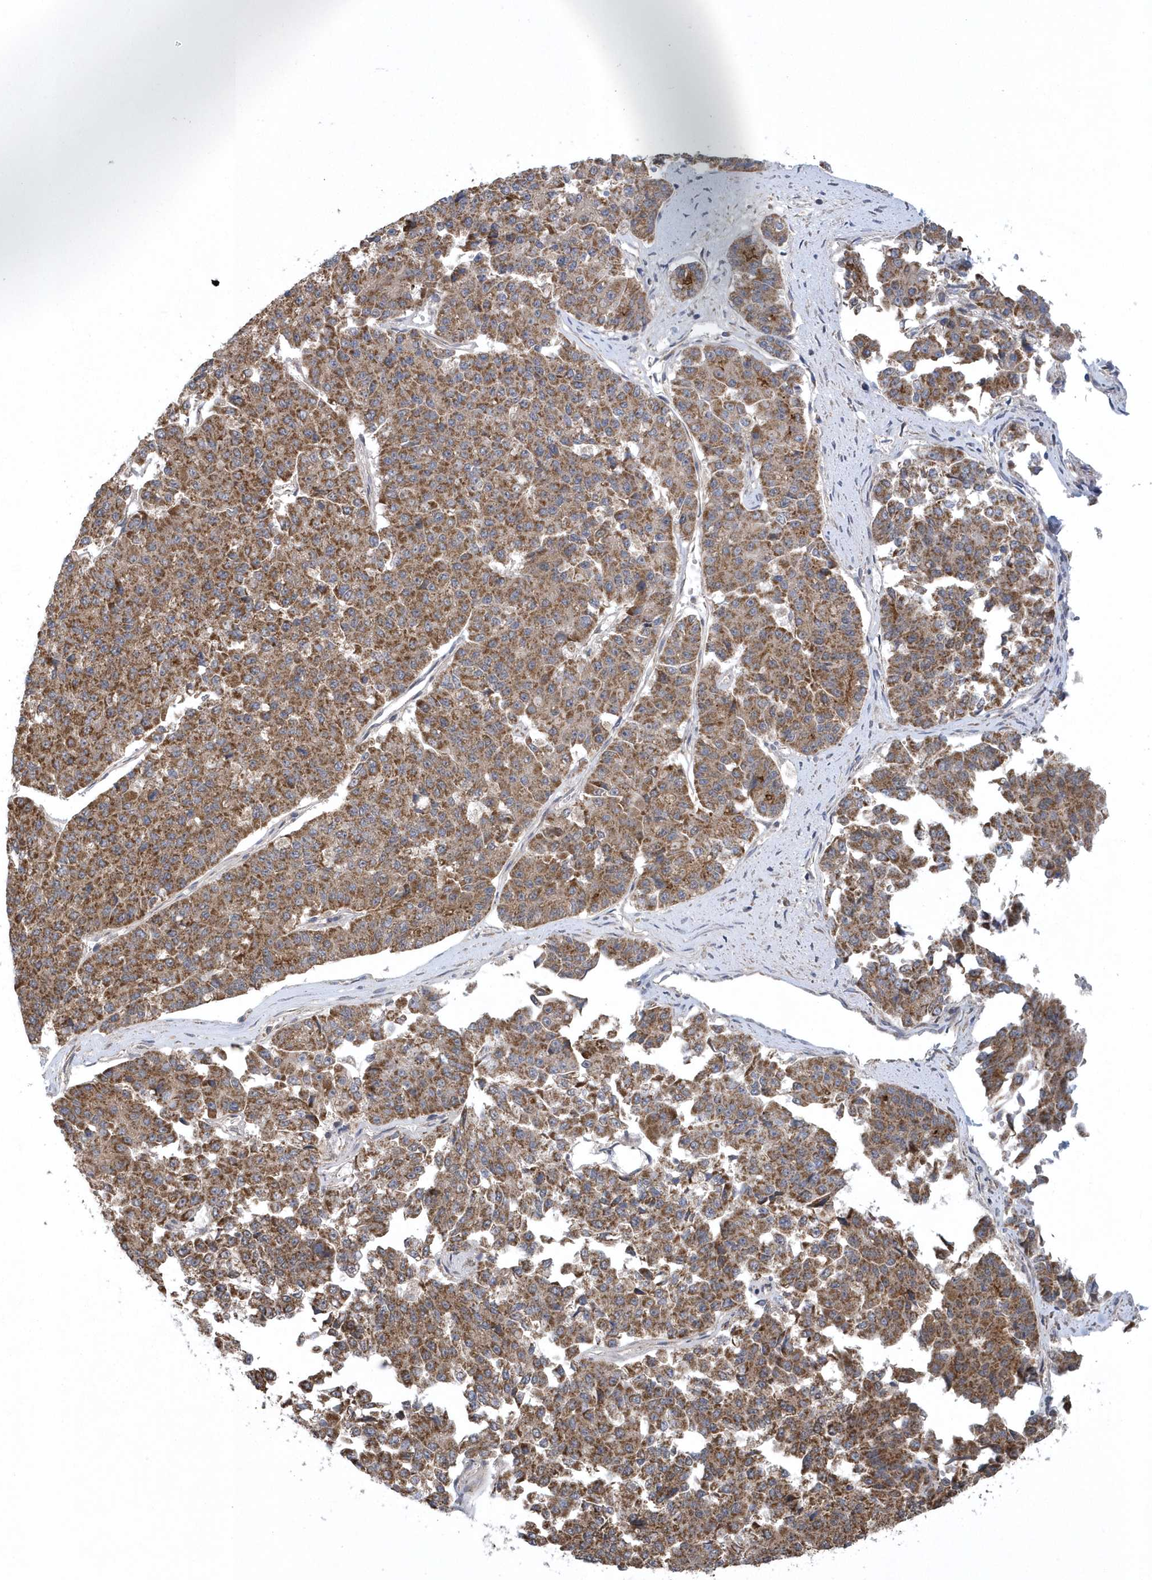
{"staining": {"intensity": "strong", "quantity": ">75%", "location": "cytoplasmic/membranous"}, "tissue": "pancreatic cancer", "cell_type": "Tumor cells", "image_type": "cancer", "snomed": [{"axis": "morphology", "description": "Adenocarcinoma, NOS"}, {"axis": "topography", "description": "Pancreas"}], "caption": "Strong cytoplasmic/membranous expression for a protein is identified in about >75% of tumor cells of pancreatic cancer using IHC.", "gene": "SLX9", "patient": {"sex": "male", "age": 50}}